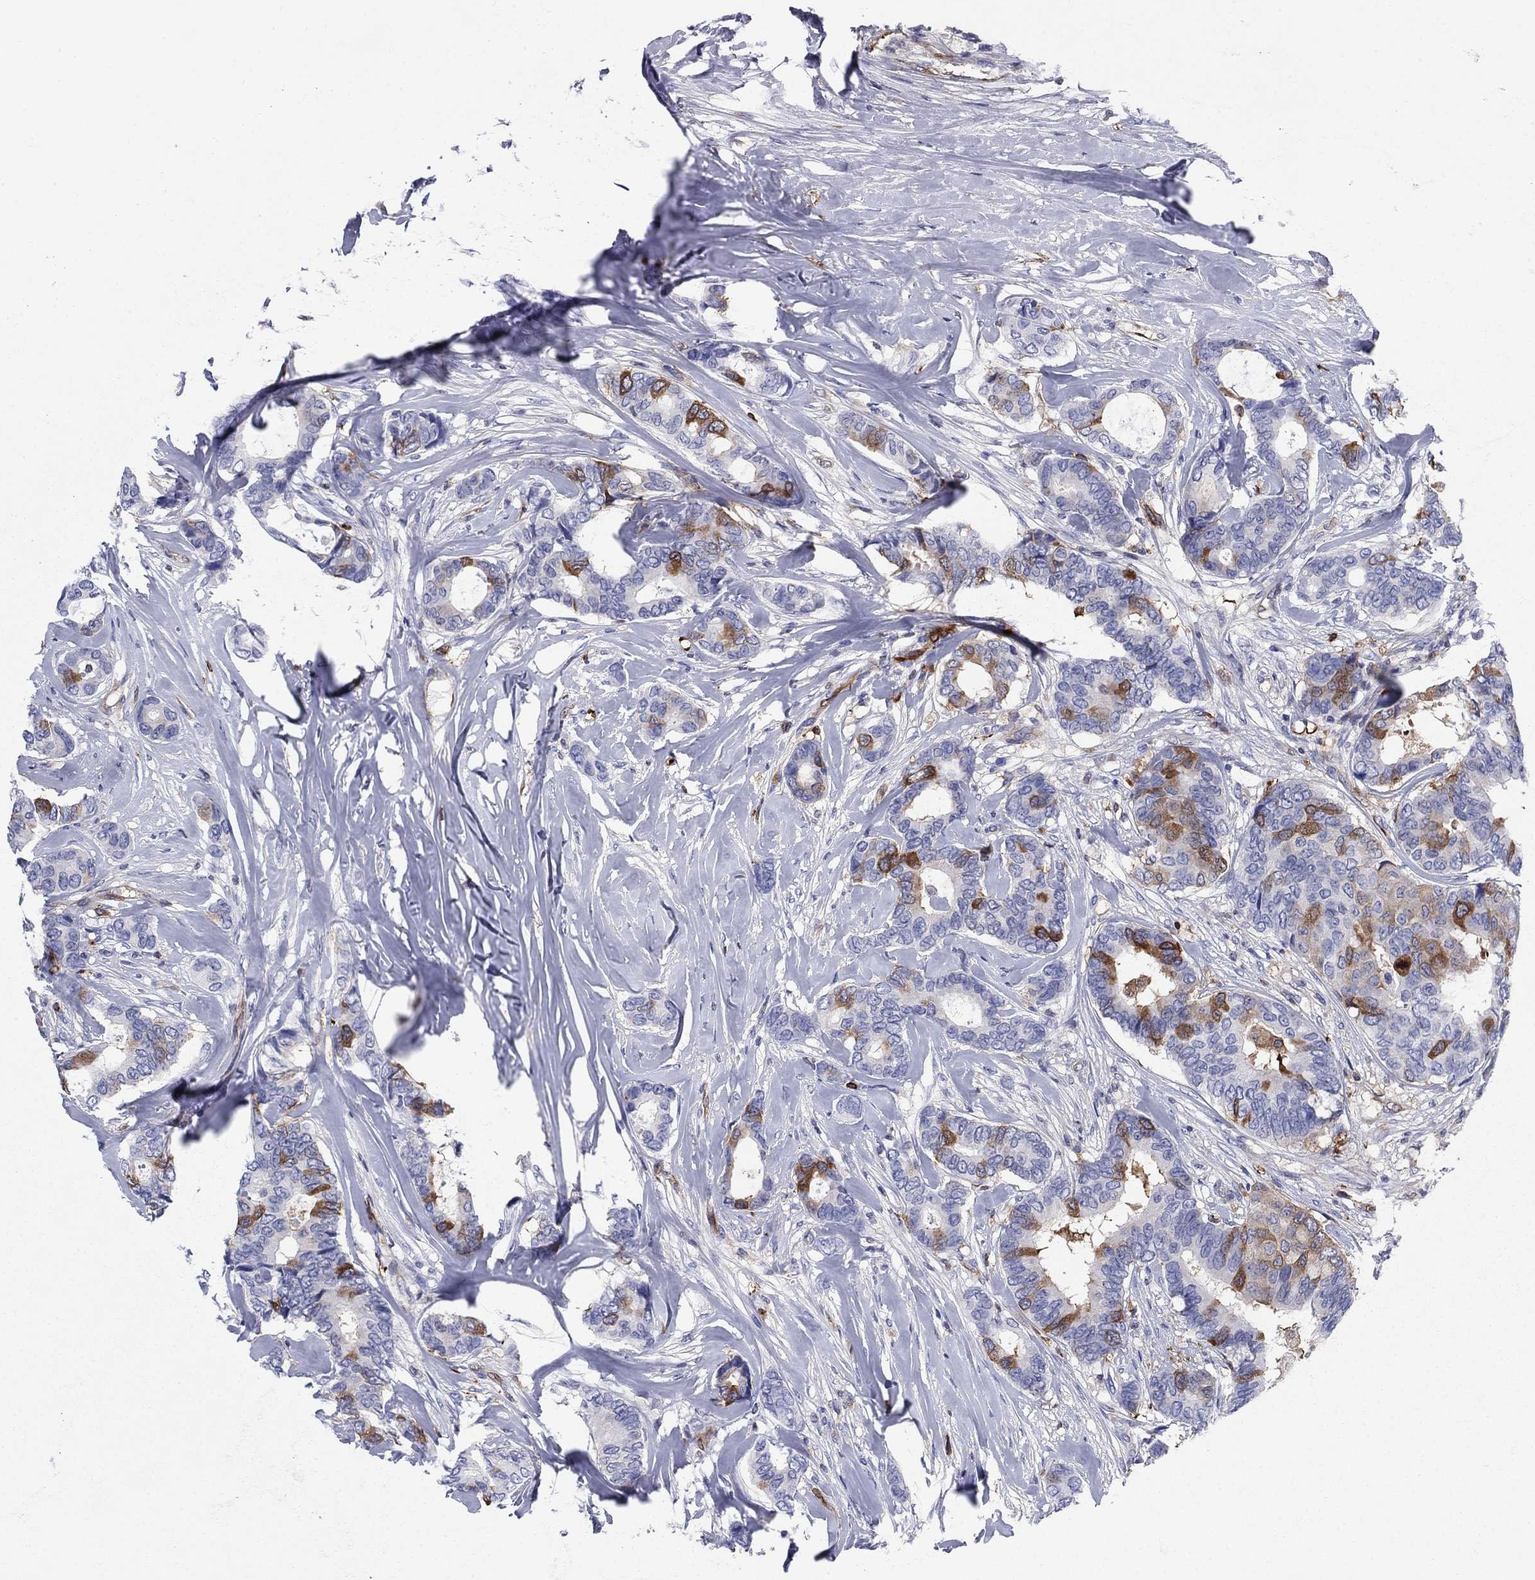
{"staining": {"intensity": "strong", "quantity": "<25%", "location": "cytoplasmic/membranous"}, "tissue": "breast cancer", "cell_type": "Tumor cells", "image_type": "cancer", "snomed": [{"axis": "morphology", "description": "Duct carcinoma"}, {"axis": "topography", "description": "Breast"}], "caption": "Breast cancer (intraductal carcinoma) stained with a protein marker demonstrates strong staining in tumor cells.", "gene": "STMN1", "patient": {"sex": "female", "age": 75}}